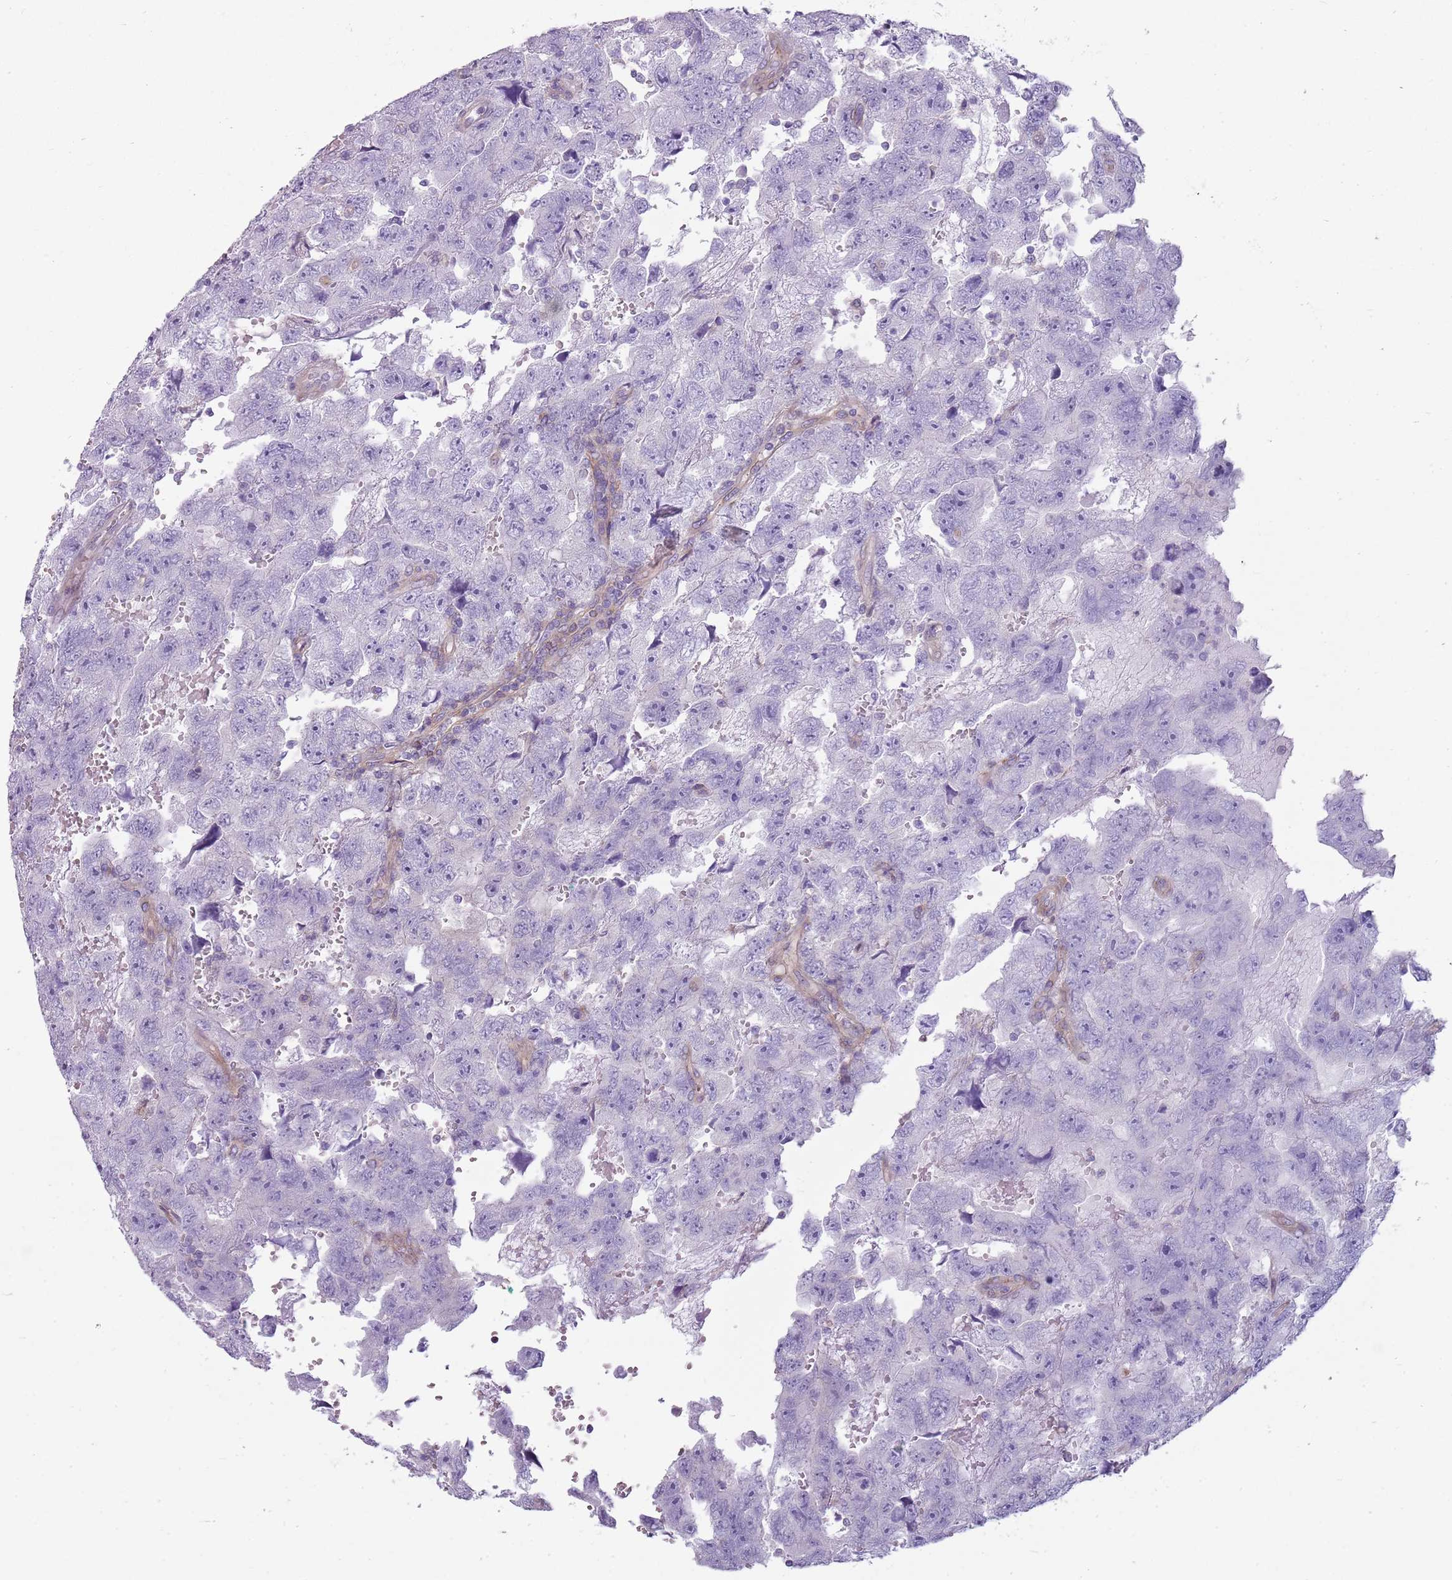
{"staining": {"intensity": "negative", "quantity": "none", "location": "none"}, "tissue": "testis cancer", "cell_type": "Tumor cells", "image_type": "cancer", "snomed": [{"axis": "morphology", "description": "Carcinoma, Embryonal, NOS"}, {"axis": "topography", "description": "Testis"}], "caption": "High power microscopy micrograph of an IHC histopathology image of testis embryonal carcinoma, revealing no significant staining in tumor cells. Nuclei are stained in blue.", "gene": "SNX1", "patient": {"sex": "male", "age": 45}}